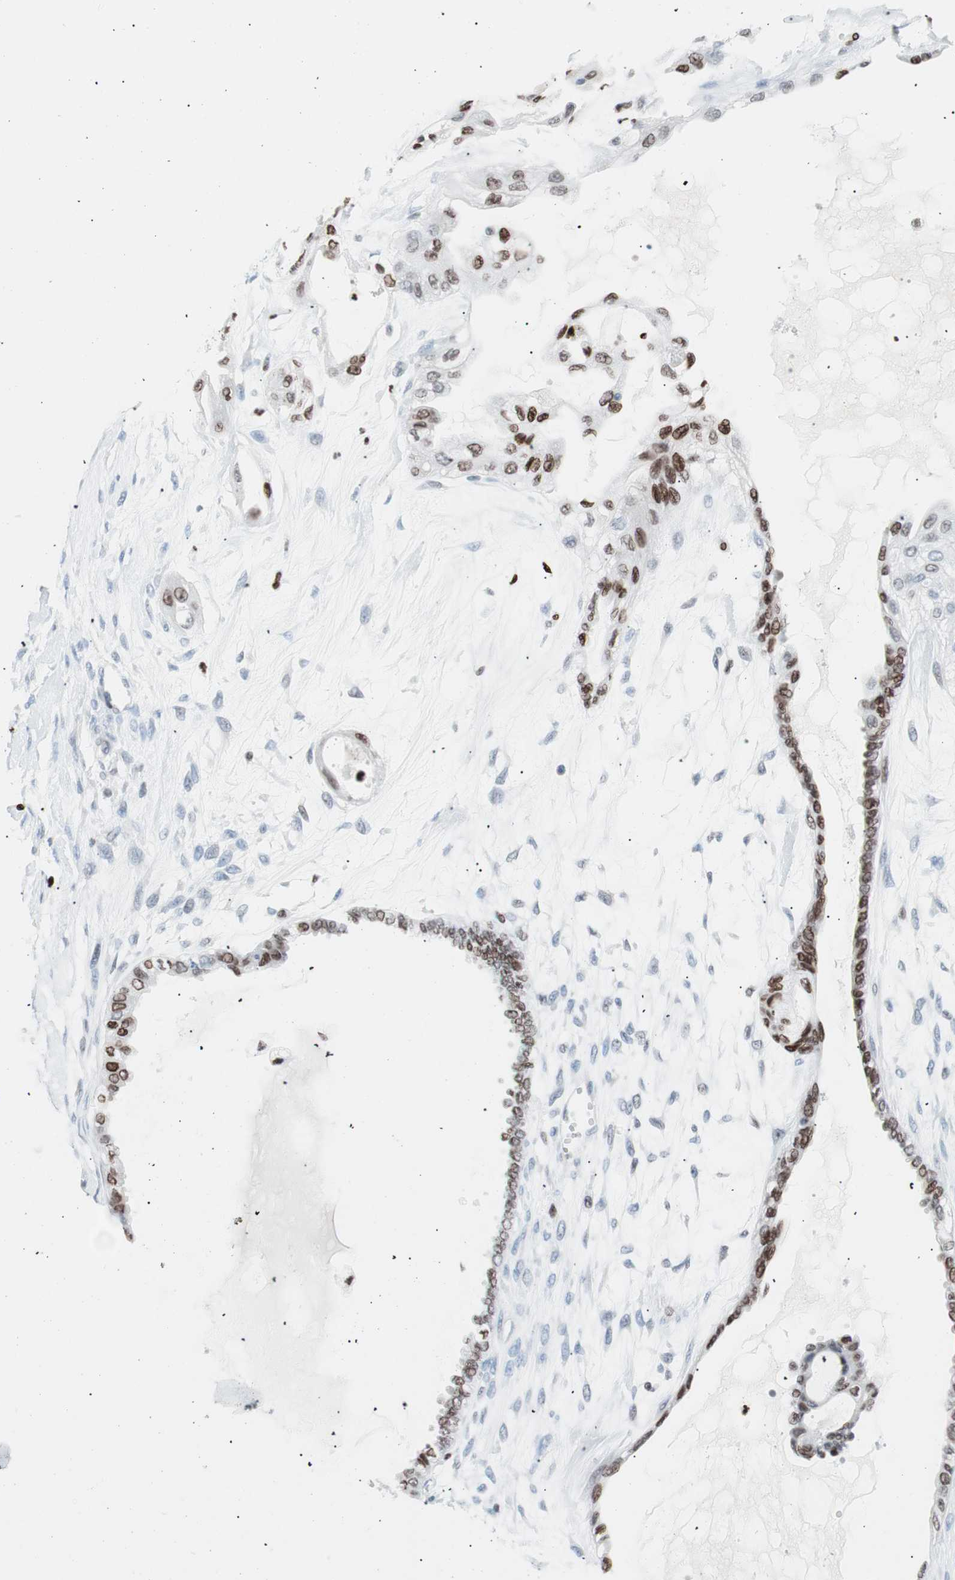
{"staining": {"intensity": "moderate", "quantity": "25%-75%", "location": "nuclear"}, "tissue": "ovarian cancer", "cell_type": "Tumor cells", "image_type": "cancer", "snomed": [{"axis": "morphology", "description": "Carcinoma, NOS"}, {"axis": "morphology", "description": "Carcinoma, endometroid"}, {"axis": "topography", "description": "Ovary"}], "caption": "A photomicrograph of human endometroid carcinoma (ovarian) stained for a protein reveals moderate nuclear brown staining in tumor cells. (Brightfield microscopy of DAB IHC at high magnification).", "gene": "CEBPB", "patient": {"sex": "female", "age": 50}}